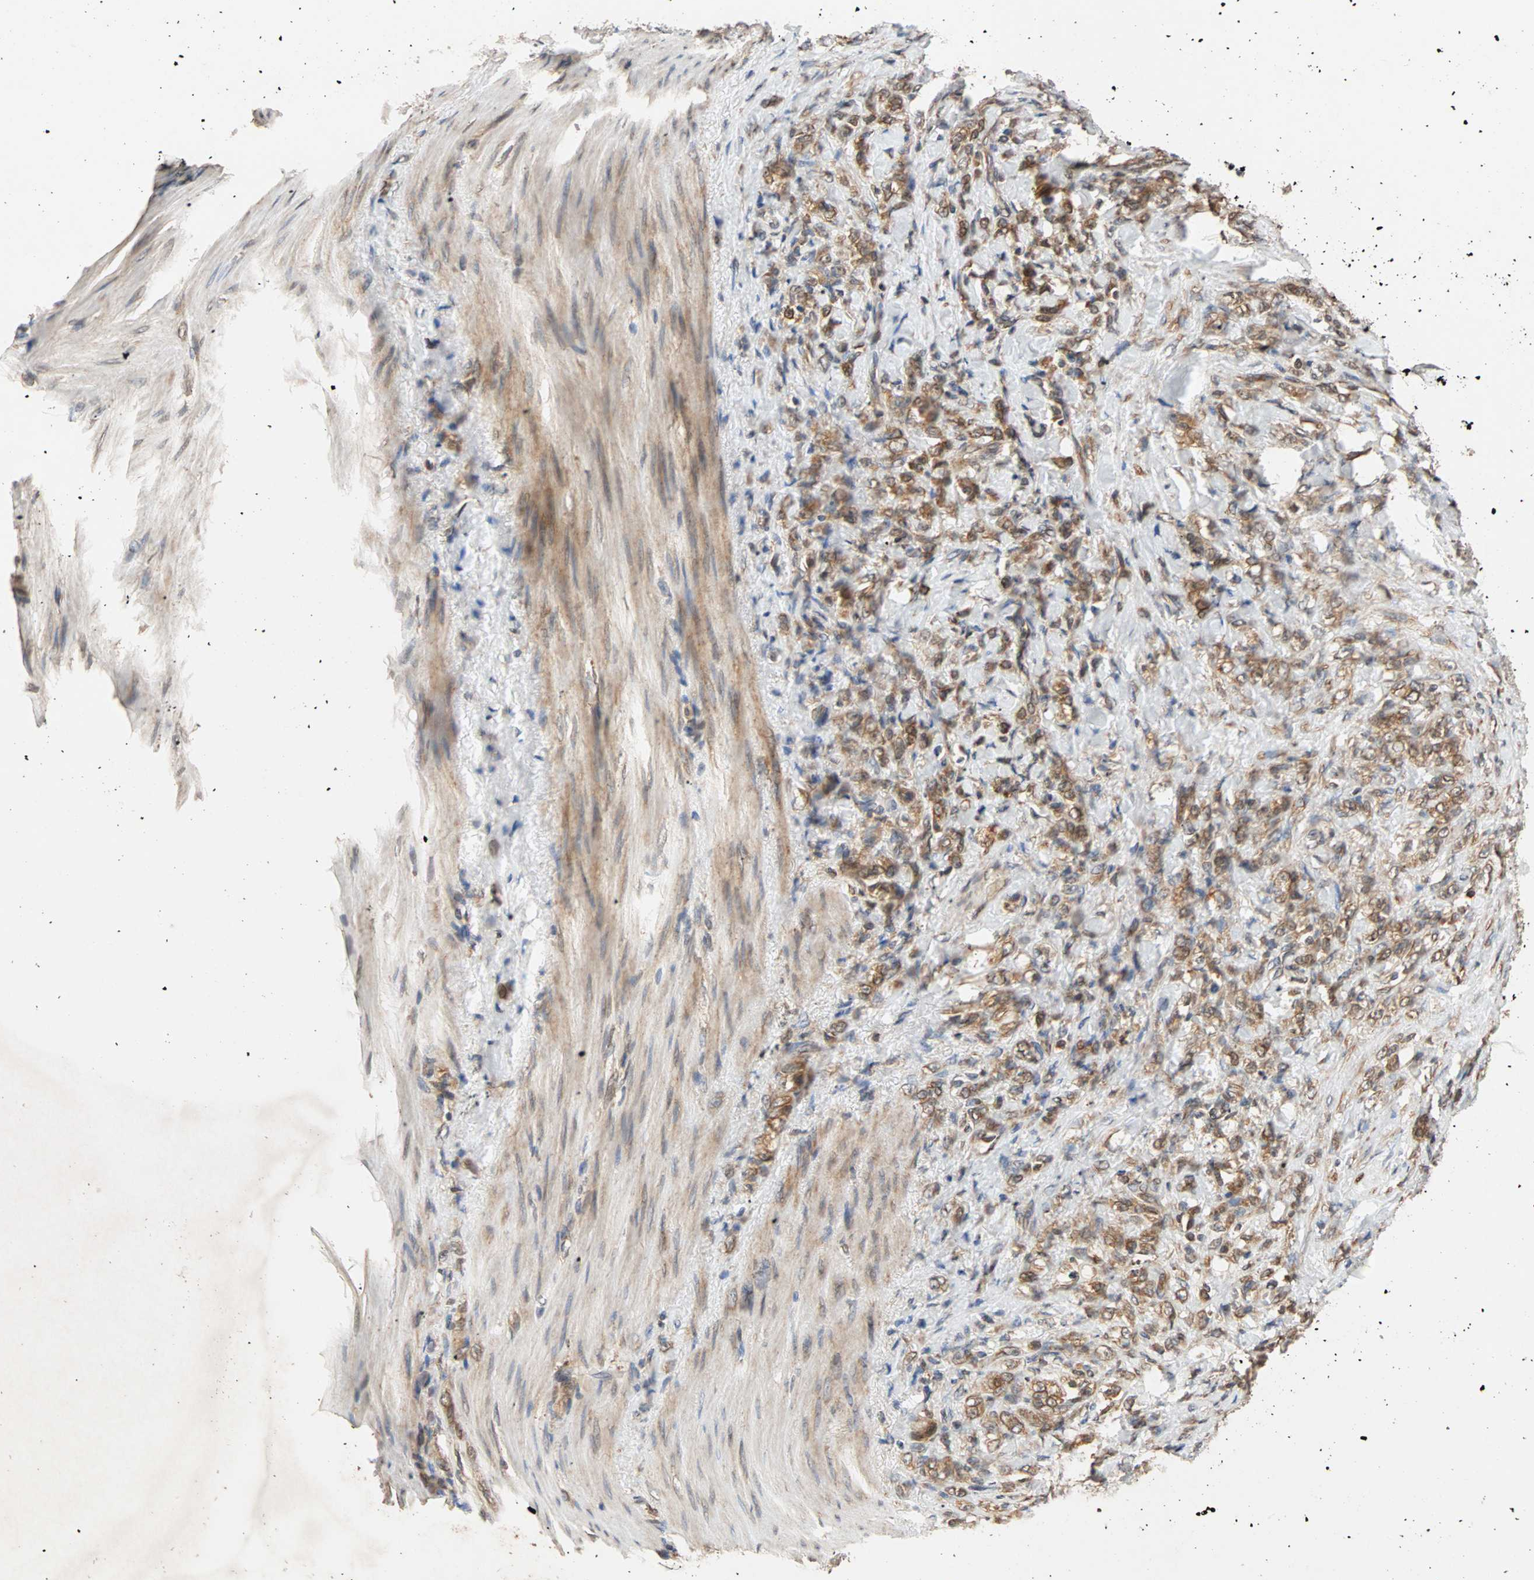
{"staining": {"intensity": "moderate", "quantity": ">75%", "location": "cytoplasmic/membranous"}, "tissue": "stomach cancer", "cell_type": "Tumor cells", "image_type": "cancer", "snomed": [{"axis": "morphology", "description": "Adenocarcinoma, NOS"}, {"axis": "topography", "description": "Stomach"}], "caption": "Immunohistochemical staining of human stomach adenocarcinoma exhibits moderate cytoplasmic/membranous protein expression in approximately >75% of tumor cells.", "gene": "AUP1", "patient": {"sex": "male", "age": 82}}